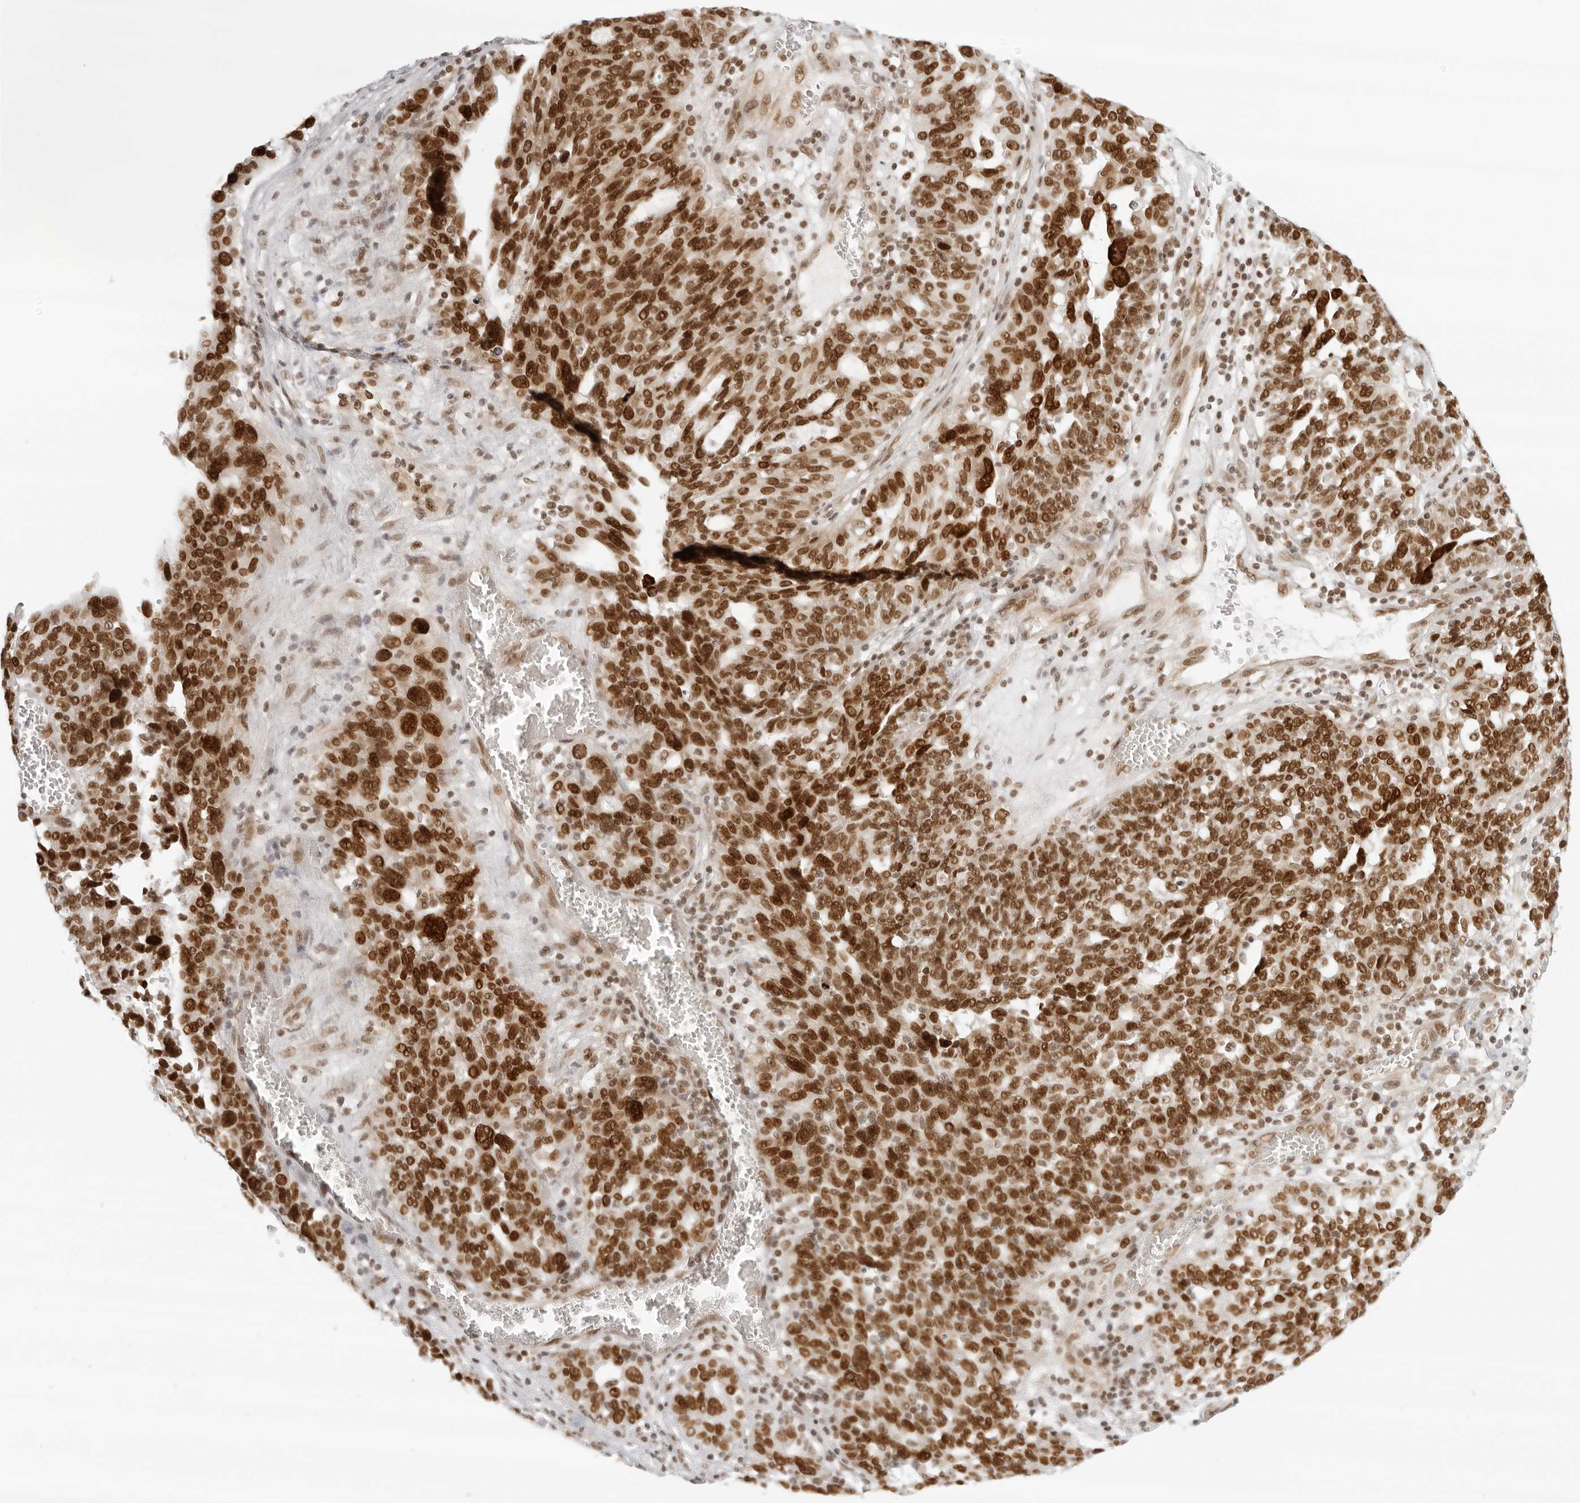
{"staining": {"intensity": "strong", "quantity": ">75%", "location": "nuclear"}, "tissue": "ovarian cancer", "cell_type": "Tumor cells", "image_type": "cancer", "snomed": [{"axis": "morphology", "description": "Cystadenocarcinoma, serous, NOS"}, {"axis": "topography", "description": "Ovary"}], "caption": "Approximately >75% of tumor cells in ovarian serous cystadenocarcinoma reveal strong nuclear protein positivity as visualized by brown immunohistochemical staining.", "gene": "RCC1", "patient": {"sex": "female", "age": 59}}